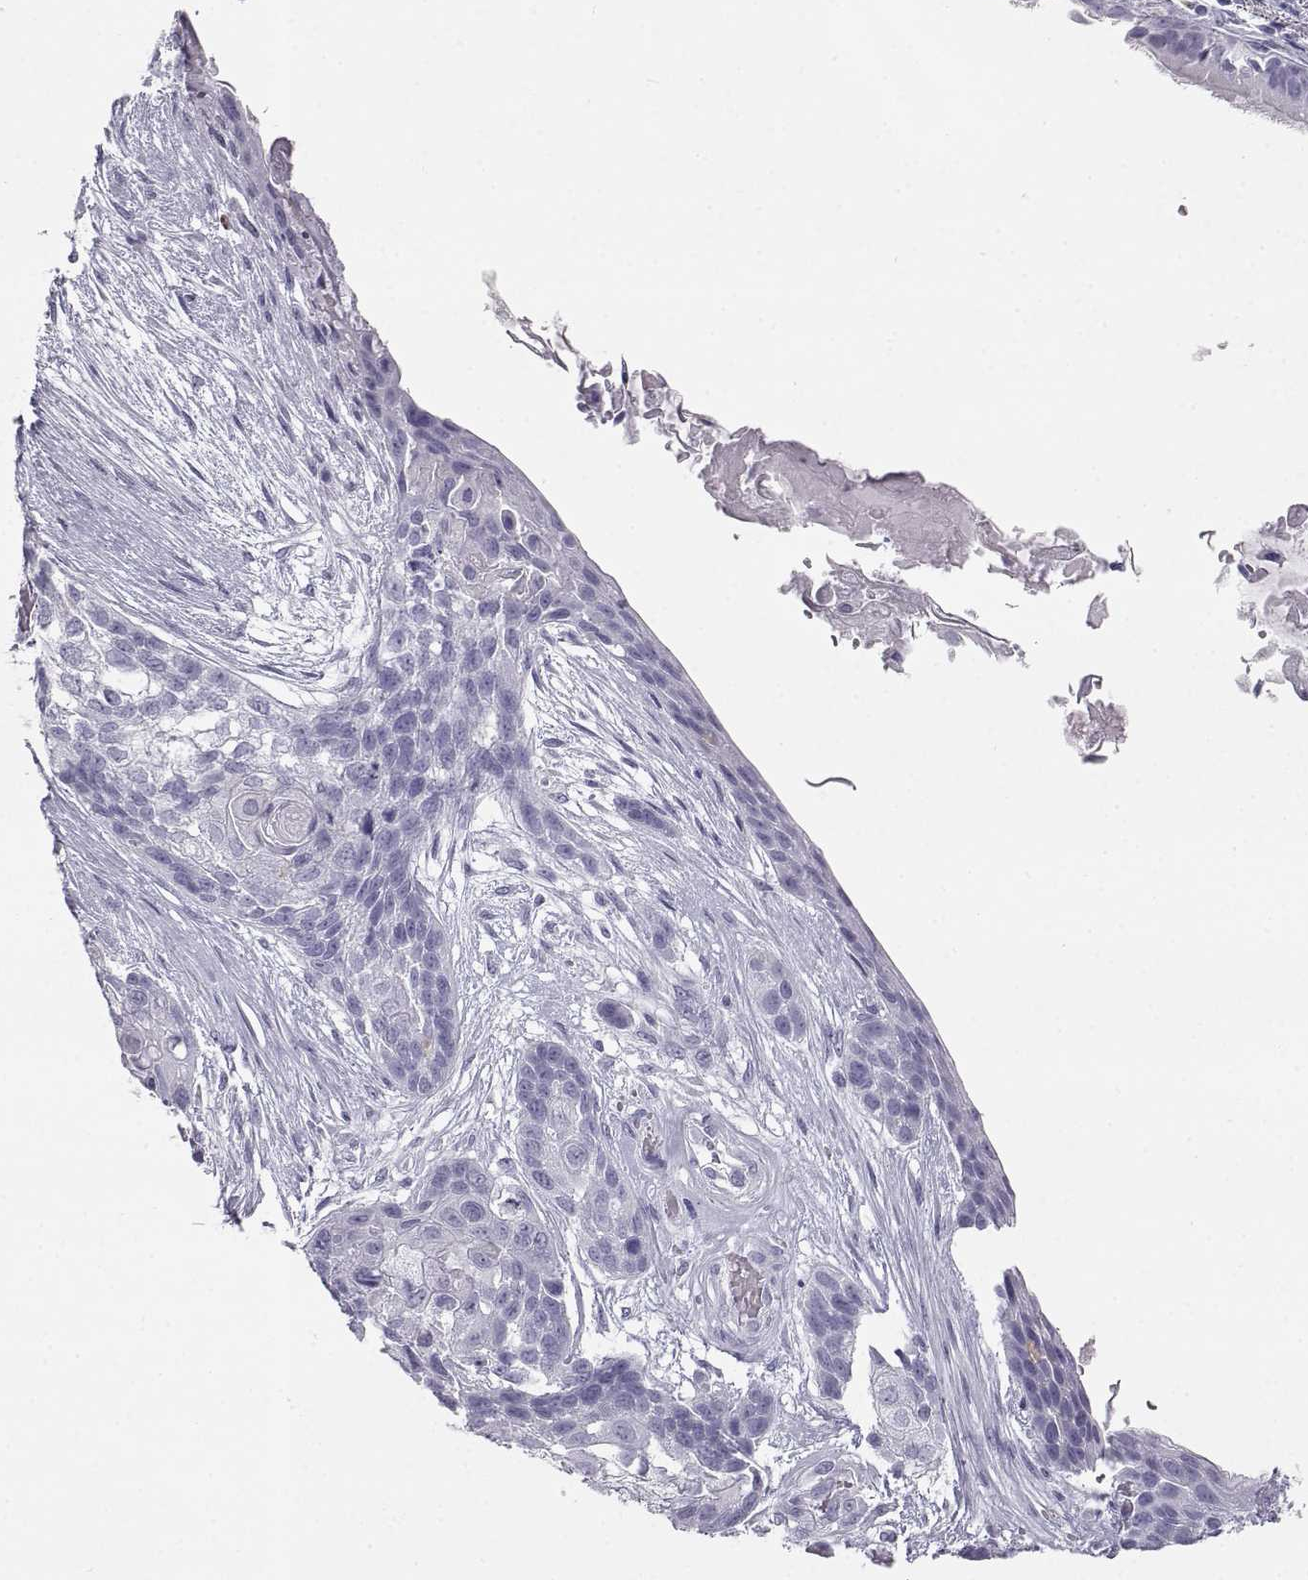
{"staining": {"intensity": "negative", "quantity": "none", "location": "none"}, "tissue": "lung cancer", "cell_type": "Tumor cells", "image_type": "cancer", "snomed": [{"axis": "morphology", "description": "Squamous cell carcinoma, NOS"}, {"axis": "topography", "description": "Lung"}], "caption": "Immunohistochemistry photomicrograph of neoplastic tissue: human lung cancer (squamous cell carcinoma) stained with DAB reveals no significant protein positivity in tumor cells.", "gene": "ITLN2", "patient": {"sex": "male", "age": 69}}